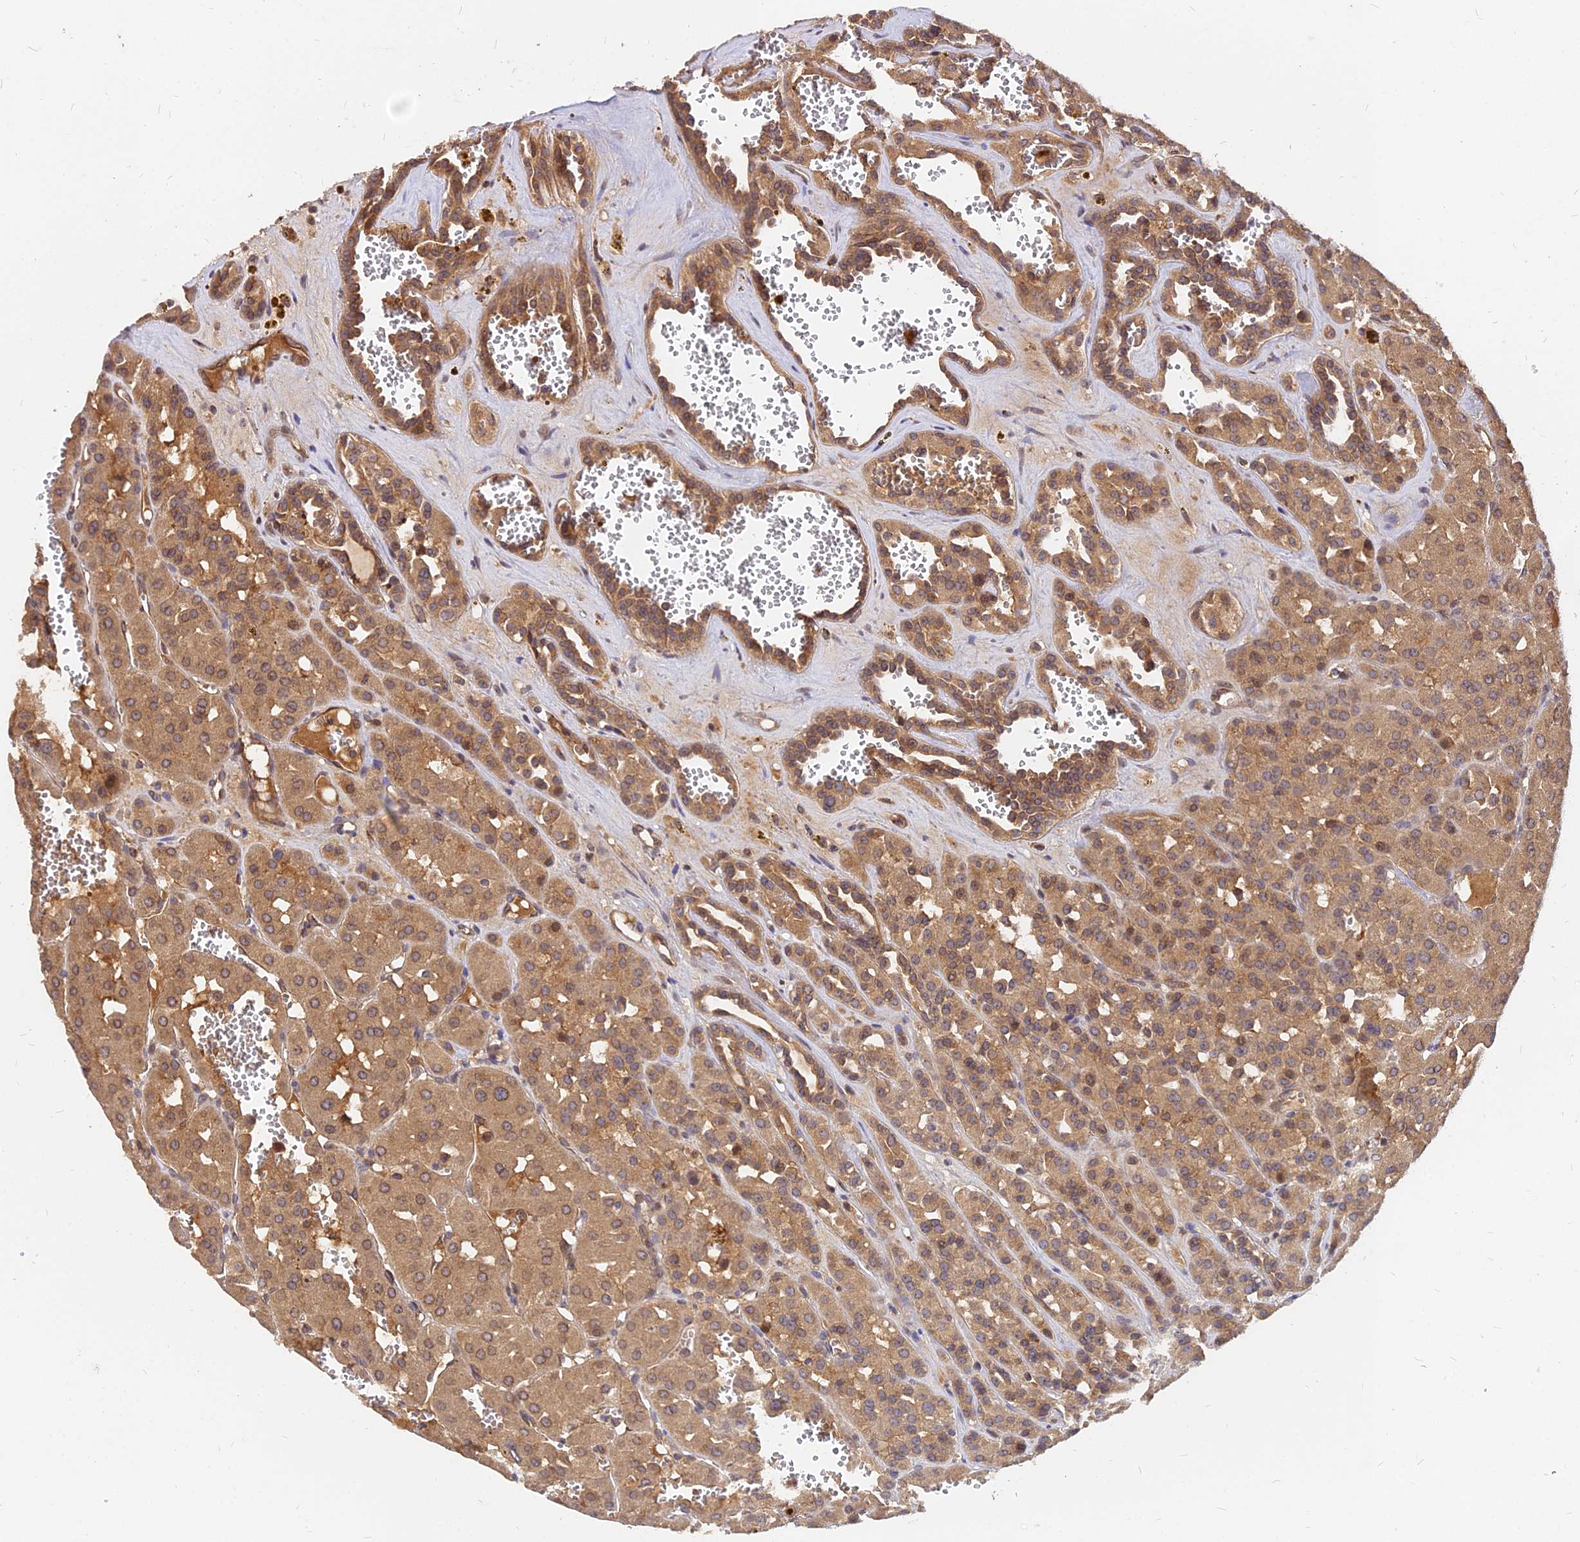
{"staining": {"intensity": "moderate", "quantity": ">75%", "location": "cytoplasmic/membranous"}, "tissue": "renal cancer", "cell_type": "Tumor cells", "image_type": "cancer", "snomed": [{"axis": "morphology", "description": "Carcinoma, NOS"}, {"axis": "topography", "description": "Kidney"}], "caption": "Immunohistochemistry (IHC) of human renal carcinoma displays medium levels of moderate cytoplasmic/membranous positivity in approximately >75% of tumor cells.", "gene": "PDE4D", "patient": {"sex": "female", "age": 75}}